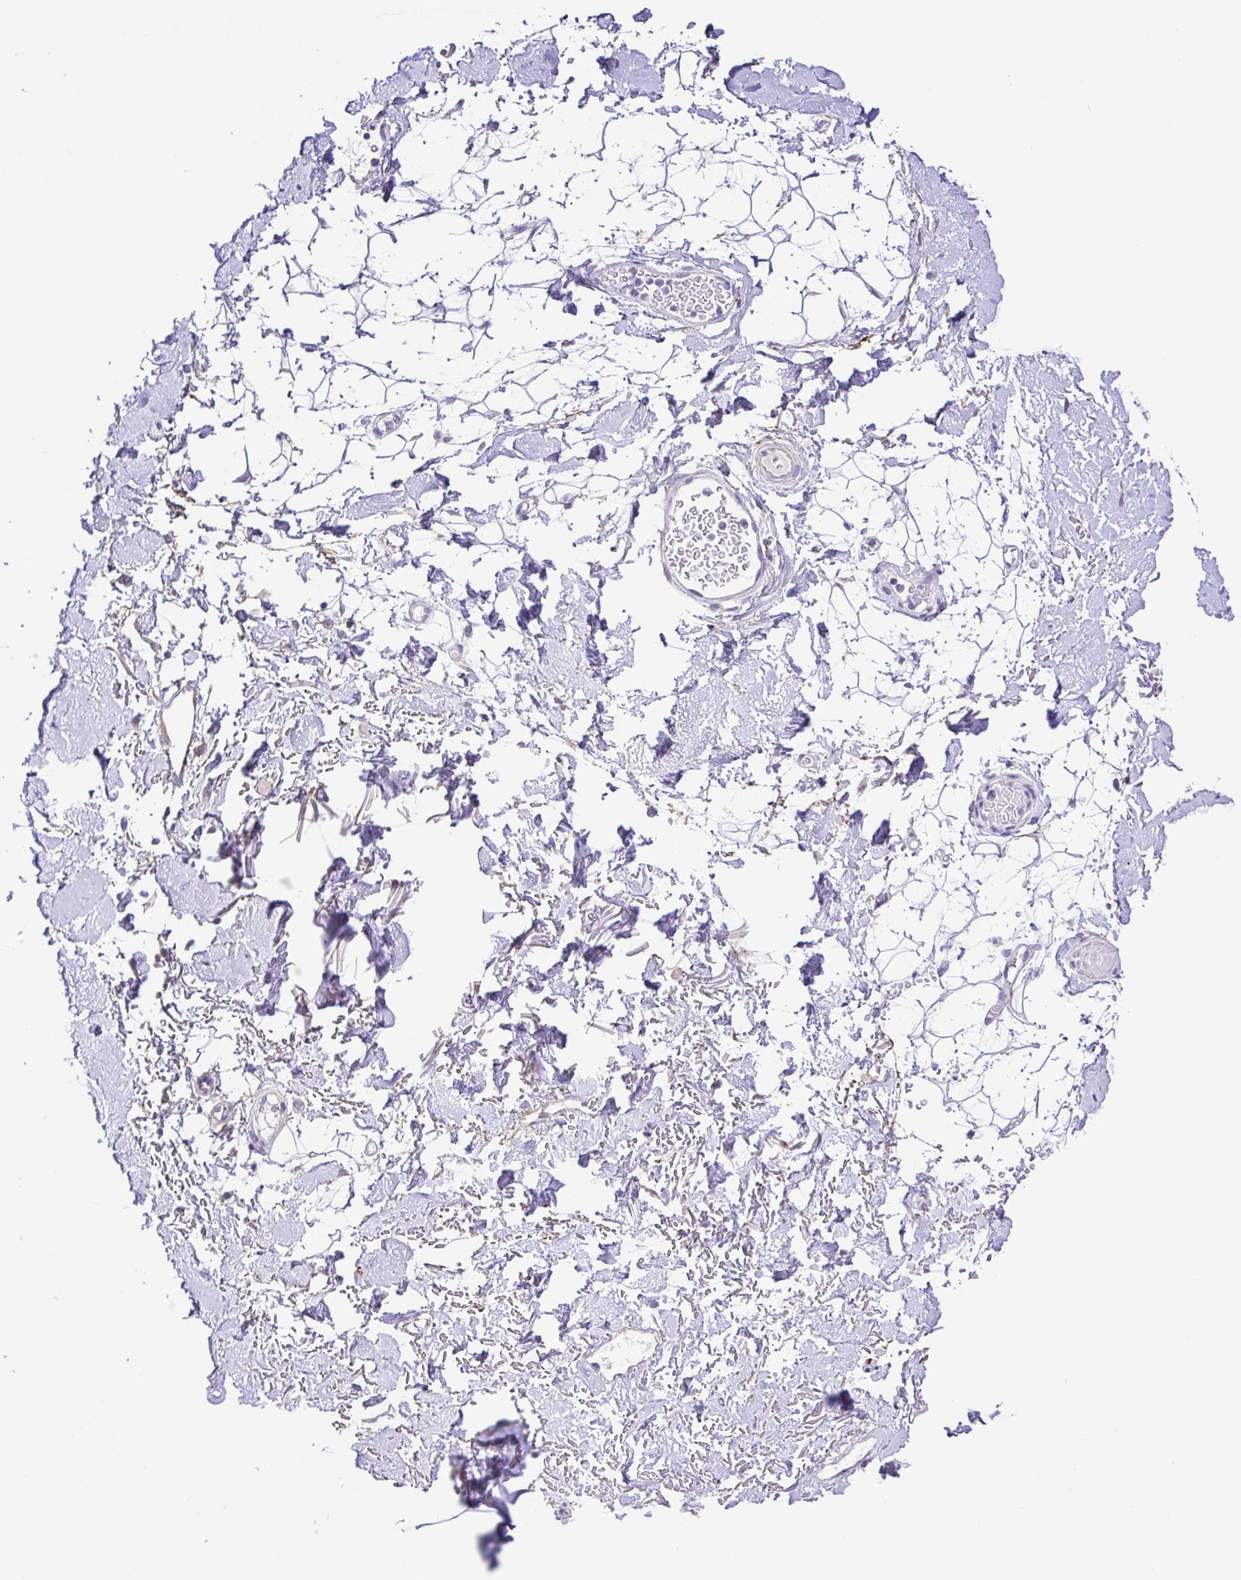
{"staining": {"intensity": "negative", "quantity": "none", "location": "none"}, "tissue": "adipose tissue", "cell_type": "Adipocytes", "image_type": "normal", "snomed": [{"axis": "morphology", "description": "Normal tissue, NOS"}, {"axis": "topography", "description": "Anal"}, {"axis": "topography", "description": "Peripheral nerve tissue"}], "caption": "Immunohistochemistry (IHC) photomicrograph of normal adipose tissue stained for a protein (brown), which exhibits no staining in adipocytes.", "gene": "DCLK2", "patient": {"sex": "male", "age": 78}}